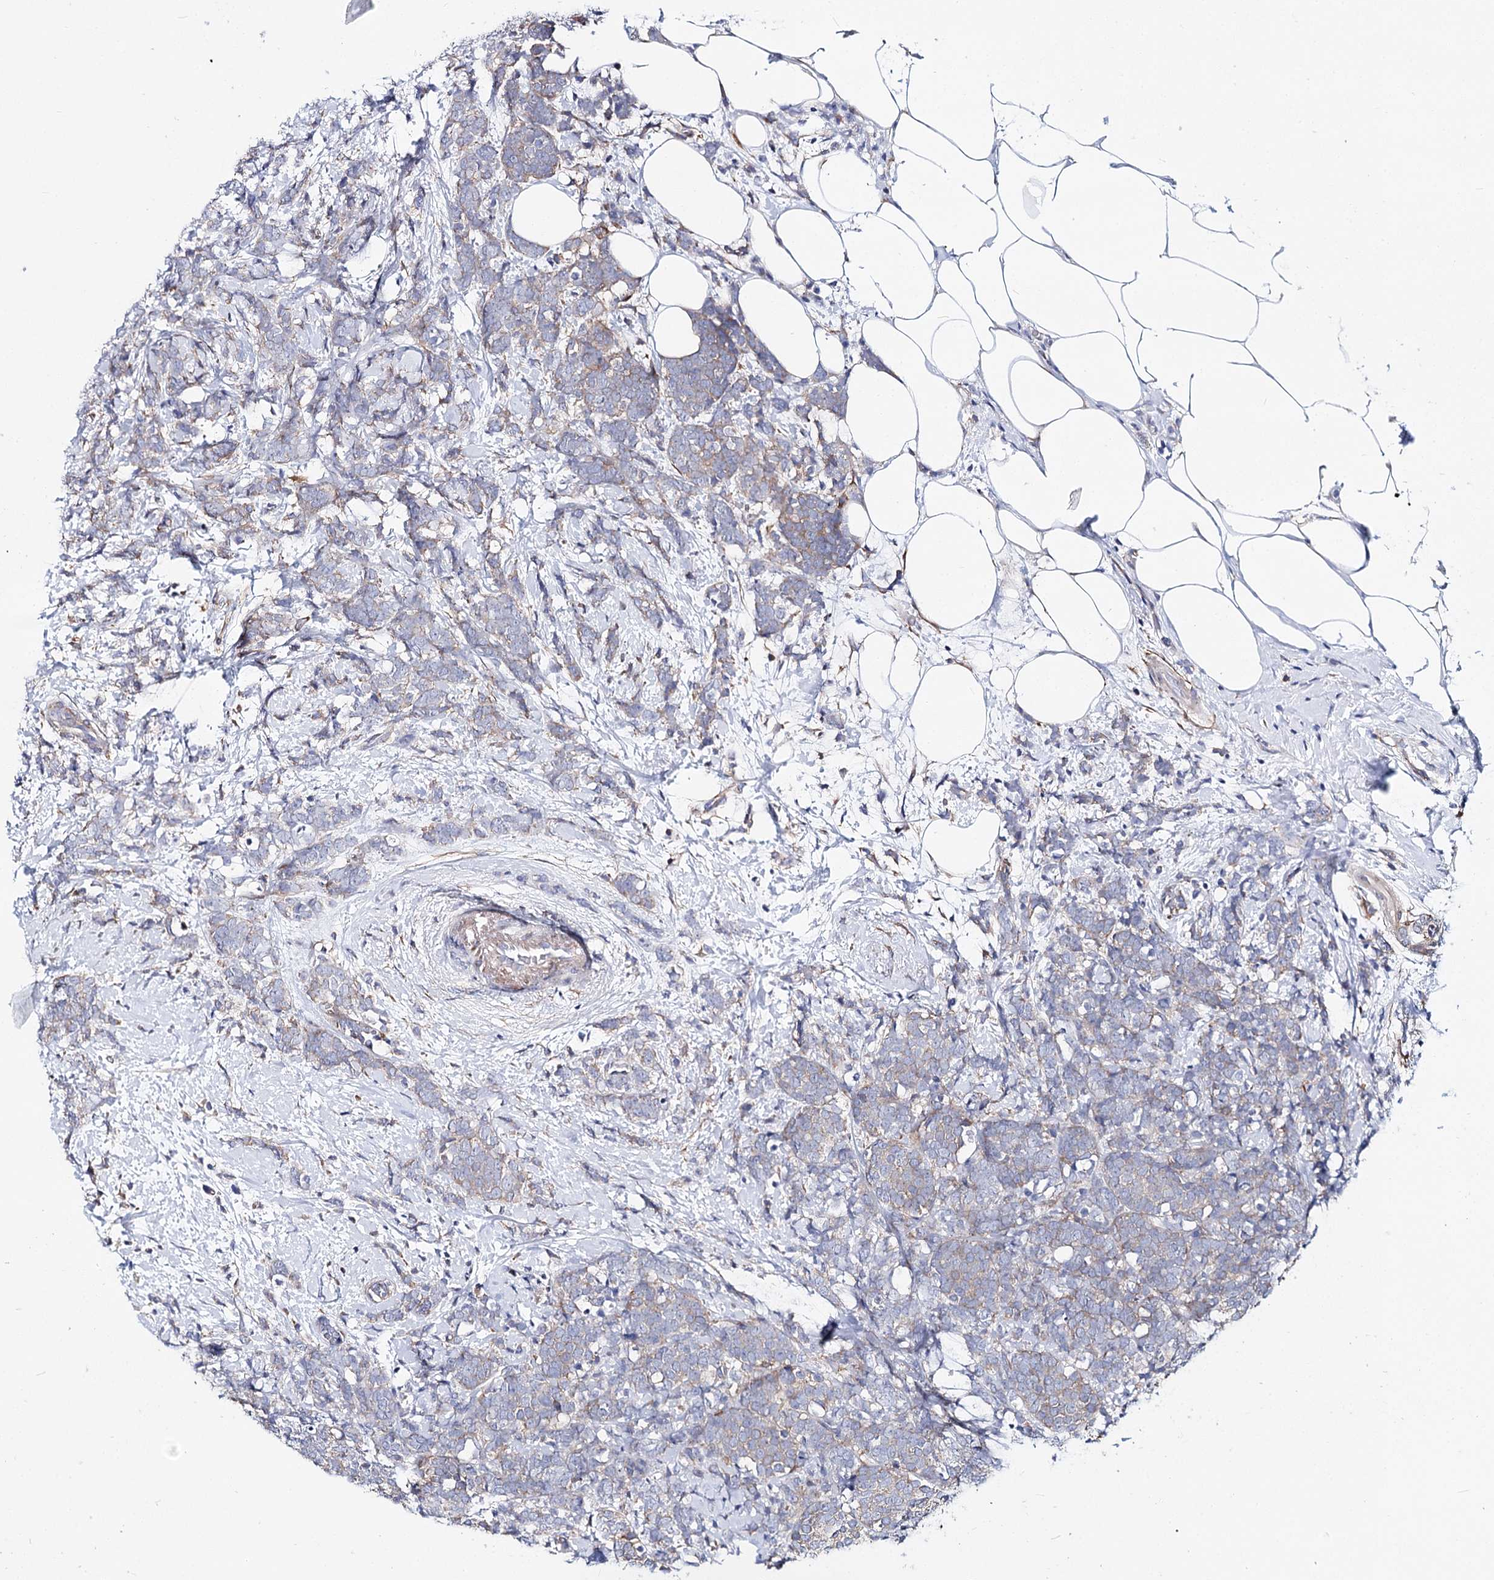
{"staining": {"intensity": "weak", "quantity": "<25%", "location": "cytoplasmic/membranous"}, "tissue": "breast cancer", "cell_type": "Tumor cells", "image_type": "cancer", "snomed": [{"axis": "morphology", "description": "Lobular carcinoma"}, {"axis": "topography", "description": "Breast"}], "caption": "High magnification brightfield microscopy of lobular carcinoma (breast) stained with DAB (3,3'-diaminobenzidine) (brown) and counterstained with hematoxylin (blue): tumor cells show no significant expression.", "gene": "TEX12", "patient": {"sex": "female", "age": 58}}